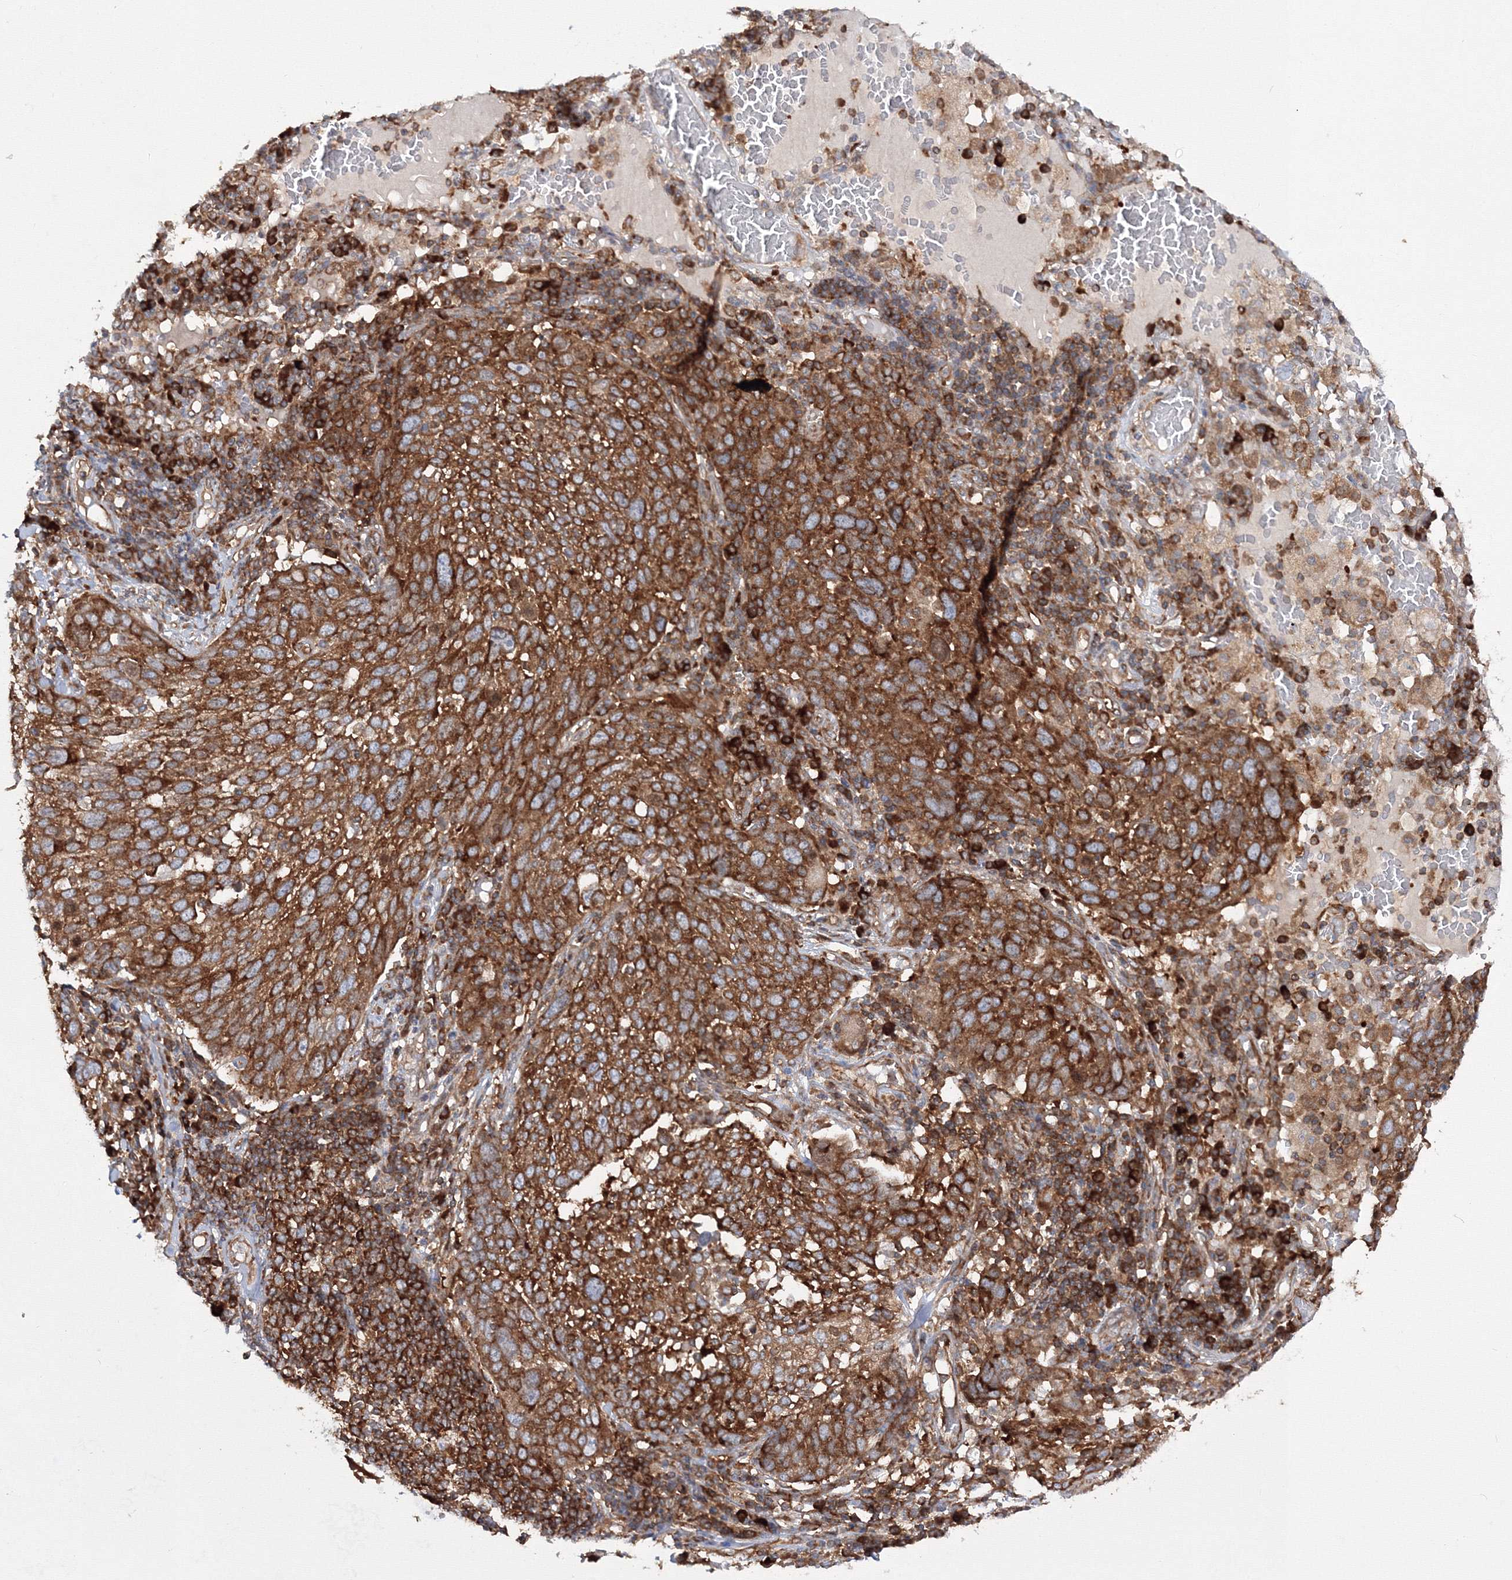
{"staining": {"intensity": "strong", "quantity": ">75%", "location": "cytoplasmic/membranous"}, "tissue": "lung cancer", "cell_type": "Tumor cells", "image_type": "cancer", "snomed": [{"axis": "morphology", "description": "Squamous cell carcinoma, NOS"}, {"axis": "topography", "description": "Lung"}], "caption": "Strong cytoplasmic/membranous staining for a protein is identified in approximately >75% of tumor cells of lung cancer (squamous cell carcinoma) using immunohistochemistry (IHC).", "gene": "HARS1", "patient": {"sex": "male", "age": 65}}